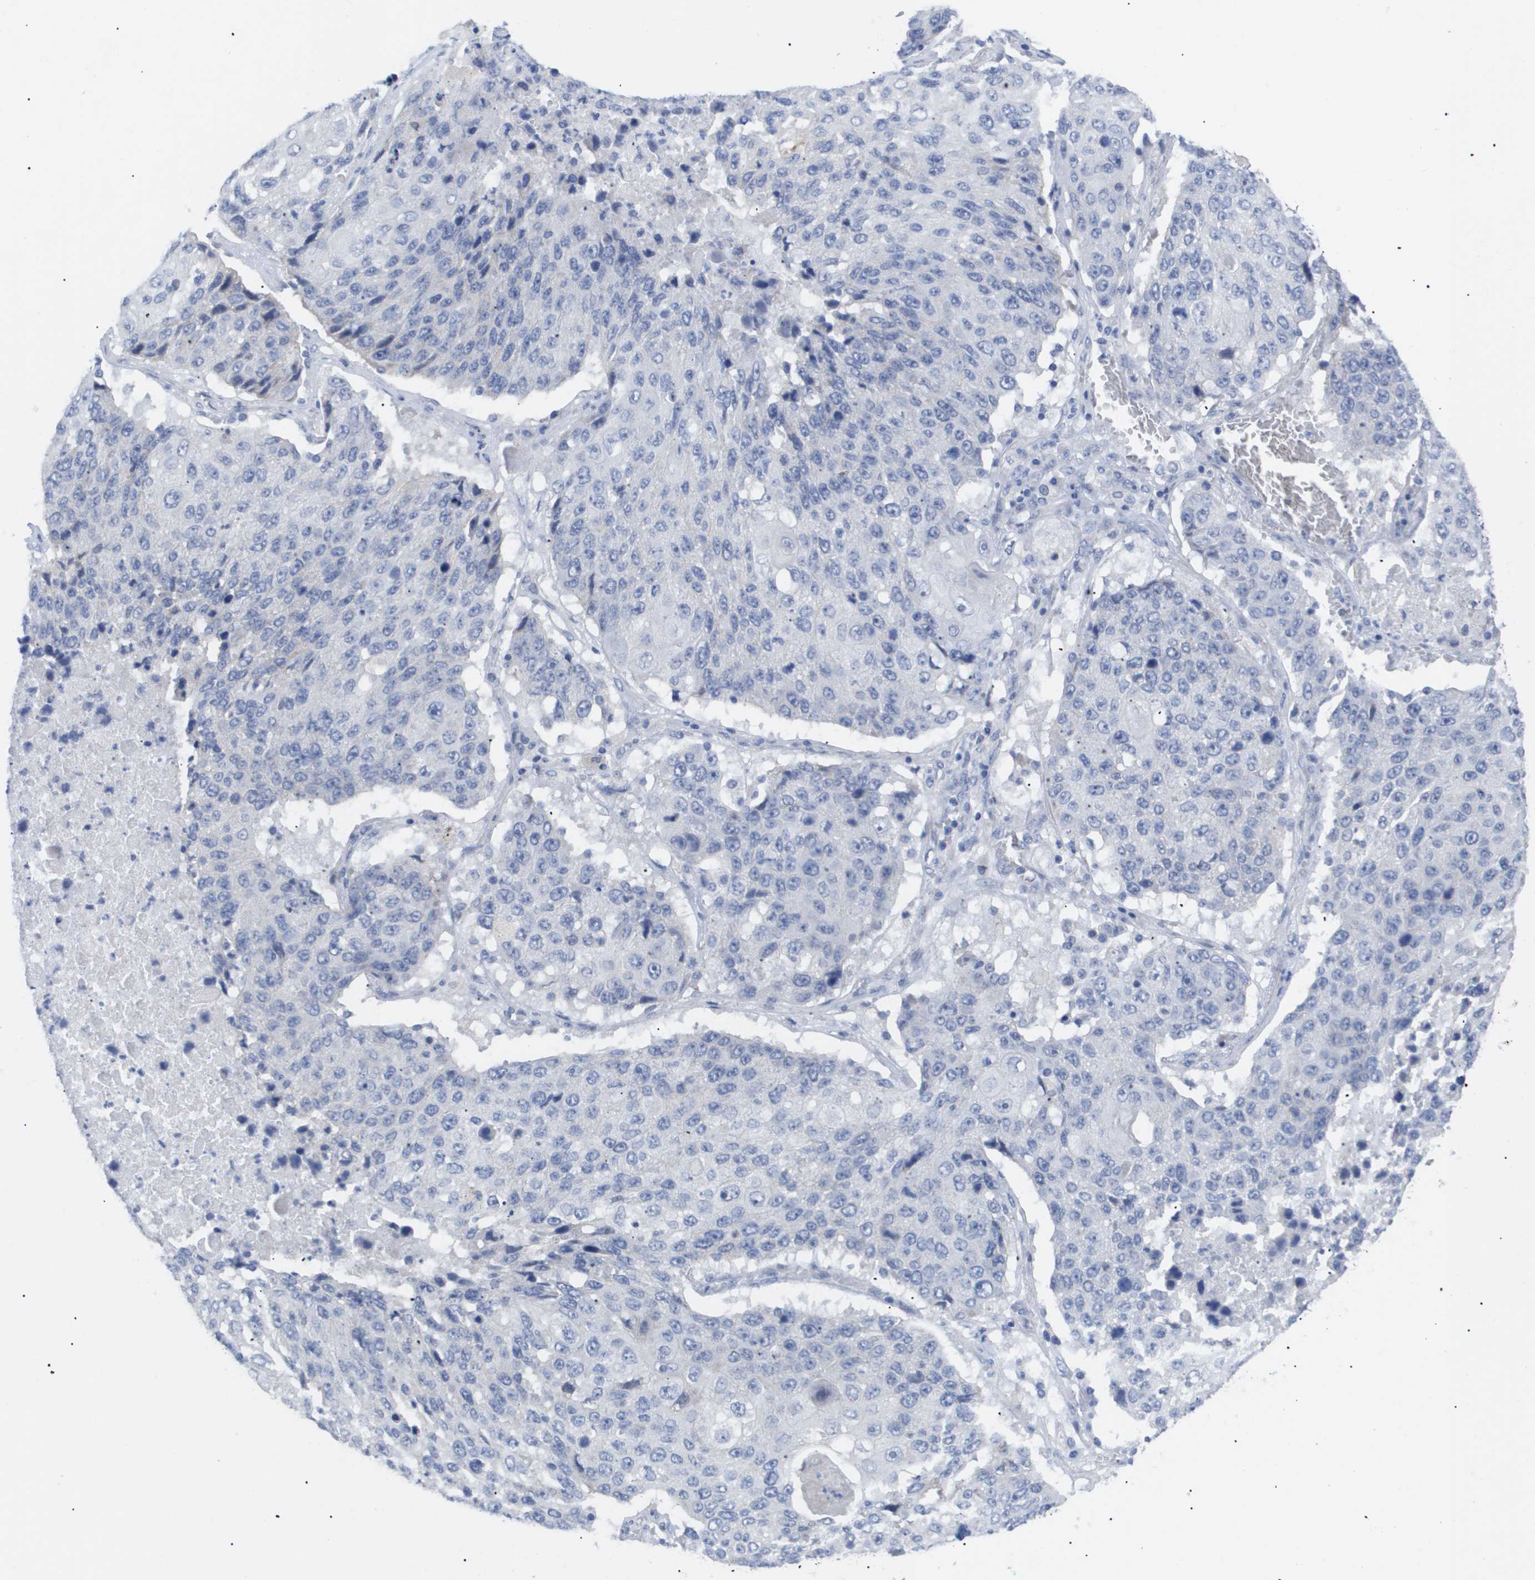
{"staining": {"intensity": "negative", "quantity": "none", "location": "none"}, "tissue": "lung cancer", "cell_type": "Tumor cells", "image_type": "cancer", "snomed": [{"axis": "morphology", "description": "Squamous cell carcinoma, NOS"}, {"axis": "topography", "description": "Lung"}], "caption": "Human squamous cell carcinoma (lung) stained for a protein using IHC shows no staining in tumor cells.", "gene": "CAV3", "patient": {"sex": "male", "age": 61}}